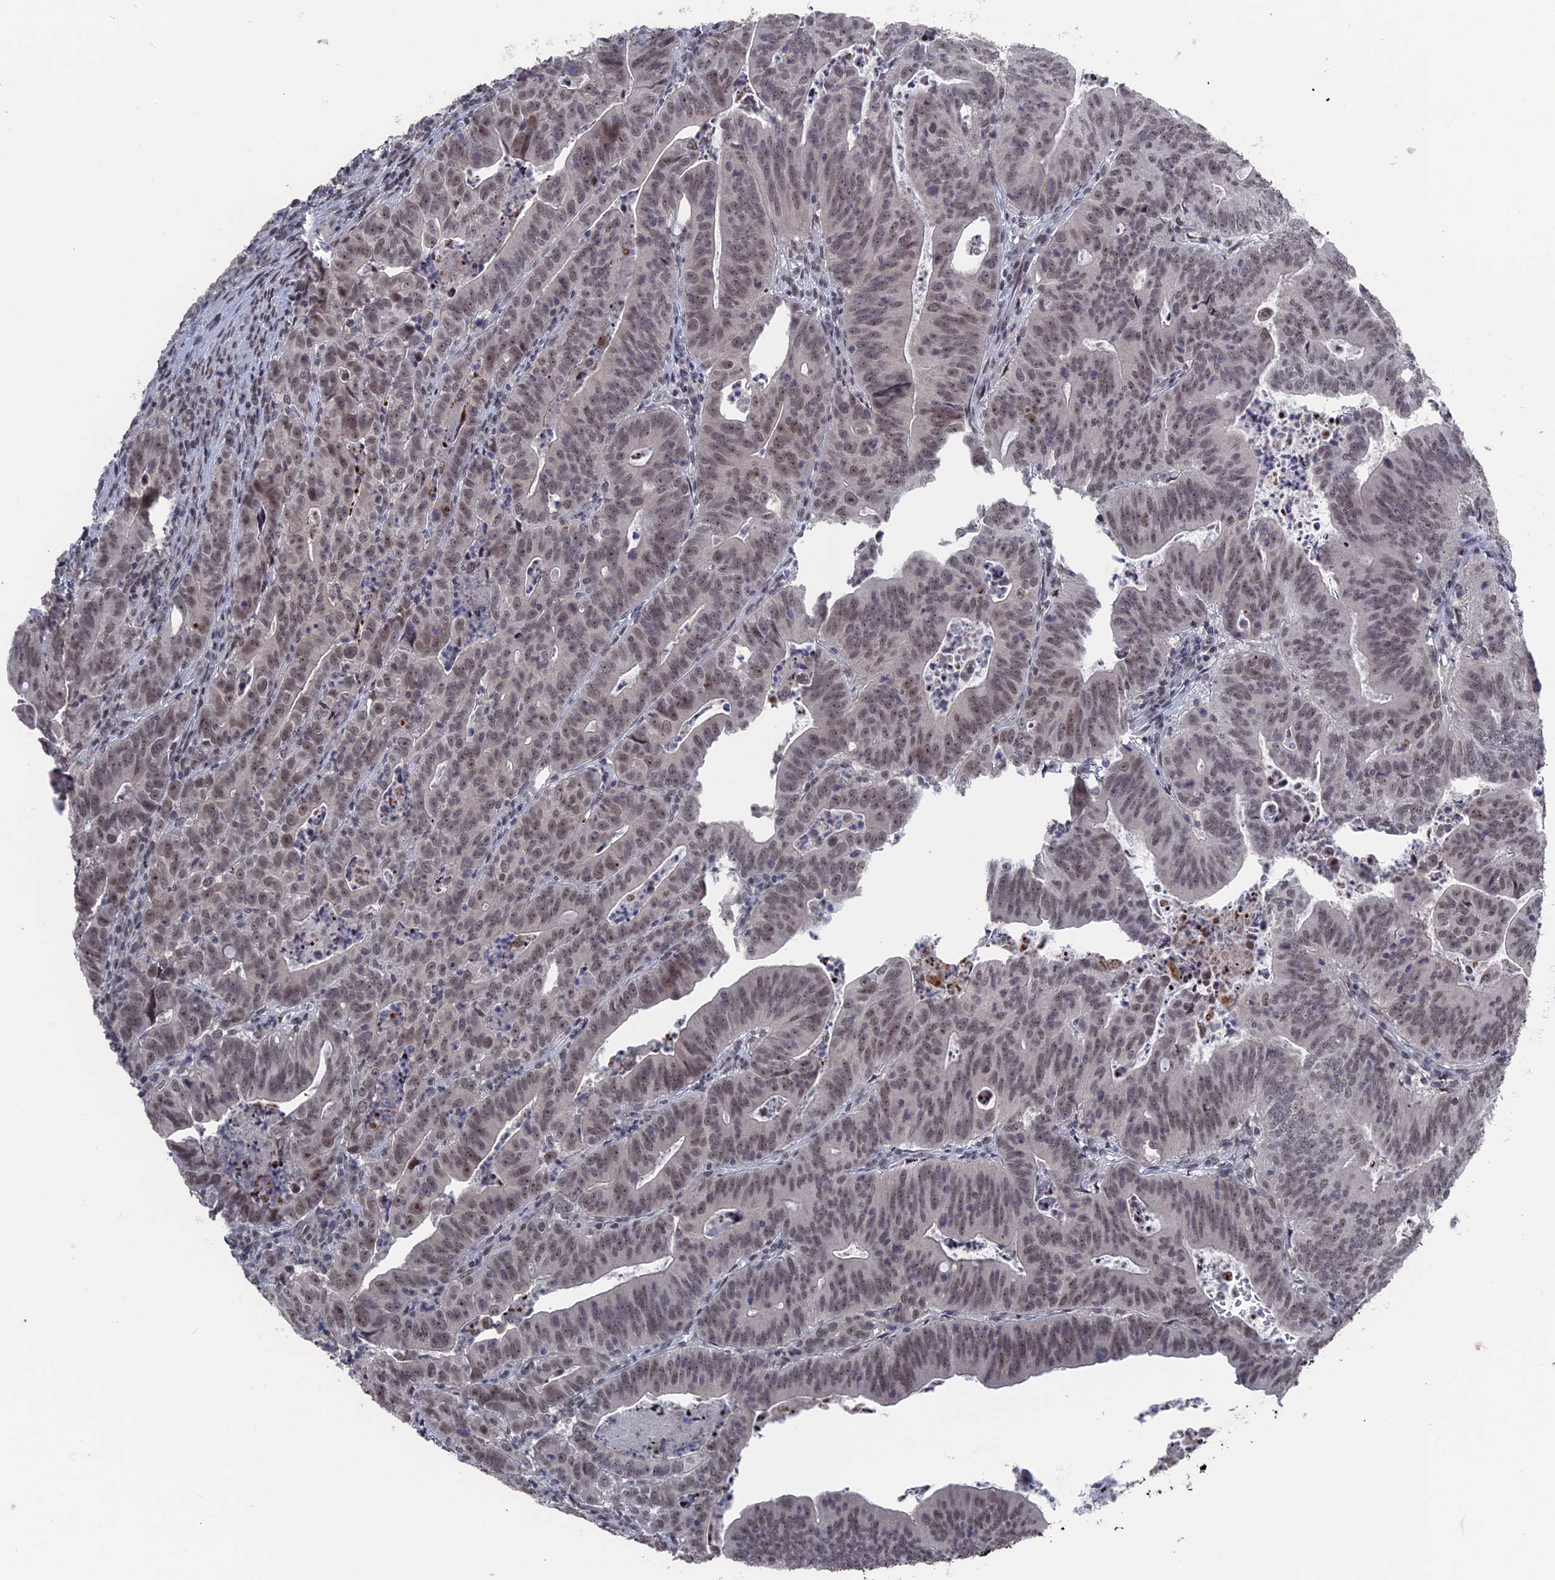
{"staining": {"intensity": "weak", "quantity": ">75%", "location": "nuclear"}, "tissue": "colorectal cancer", "cell_type": "Tumor cells", "image_type": "cancer", "snomed": [{"axis": "morphology", "description": "Adenocarcinoma, NOS"}, {"axis": "topography", "description": "Rectum"}], "caption": "Immunohistochemistry (DAB (3,3'-diaminobenzidine)) staining of adenocarcinoma (colorectal) shows weak nuclear protein expression in about >75% of tumor cells.", "gene": "NR2C2AP", "patient": {"sex": "male", "age": 69}}